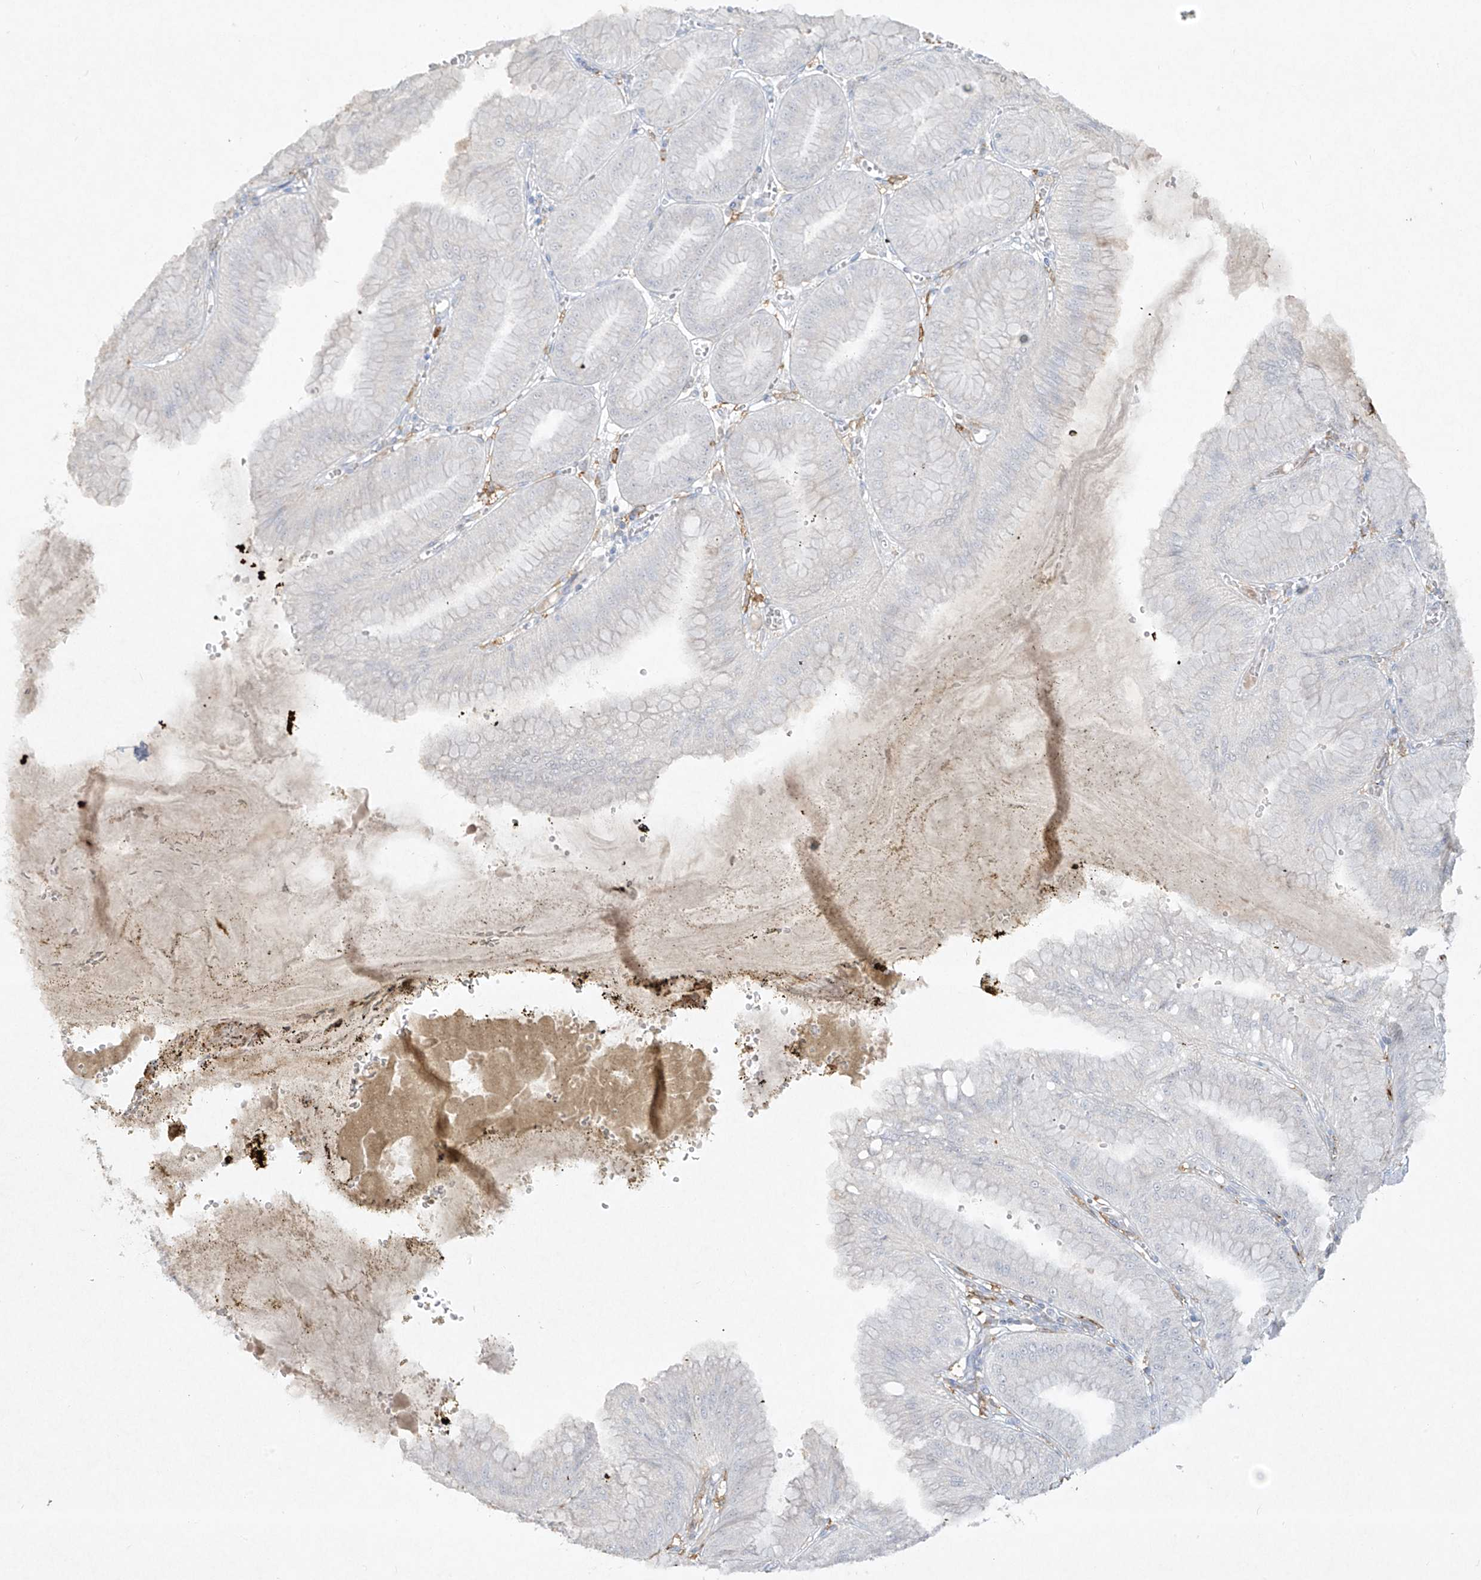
{"staining": {"intensity": "negative", "quantity": "none", "location": "none"}, "tissue": "stomach", "cell_type": "Glandular cells", "image_type": "normal", "snomed": [{"axis": "morphology", "description": "Normal tissue, NOS"}, {"axis": "topography", "description": "Stomach, lower"}], "caption": "This is an immunohistochemistry micrograph of normal human stomach. There is no staining in glandular cells.", "gene": "FCGR3A", "patient": {"sex": "male", "age": 71}}